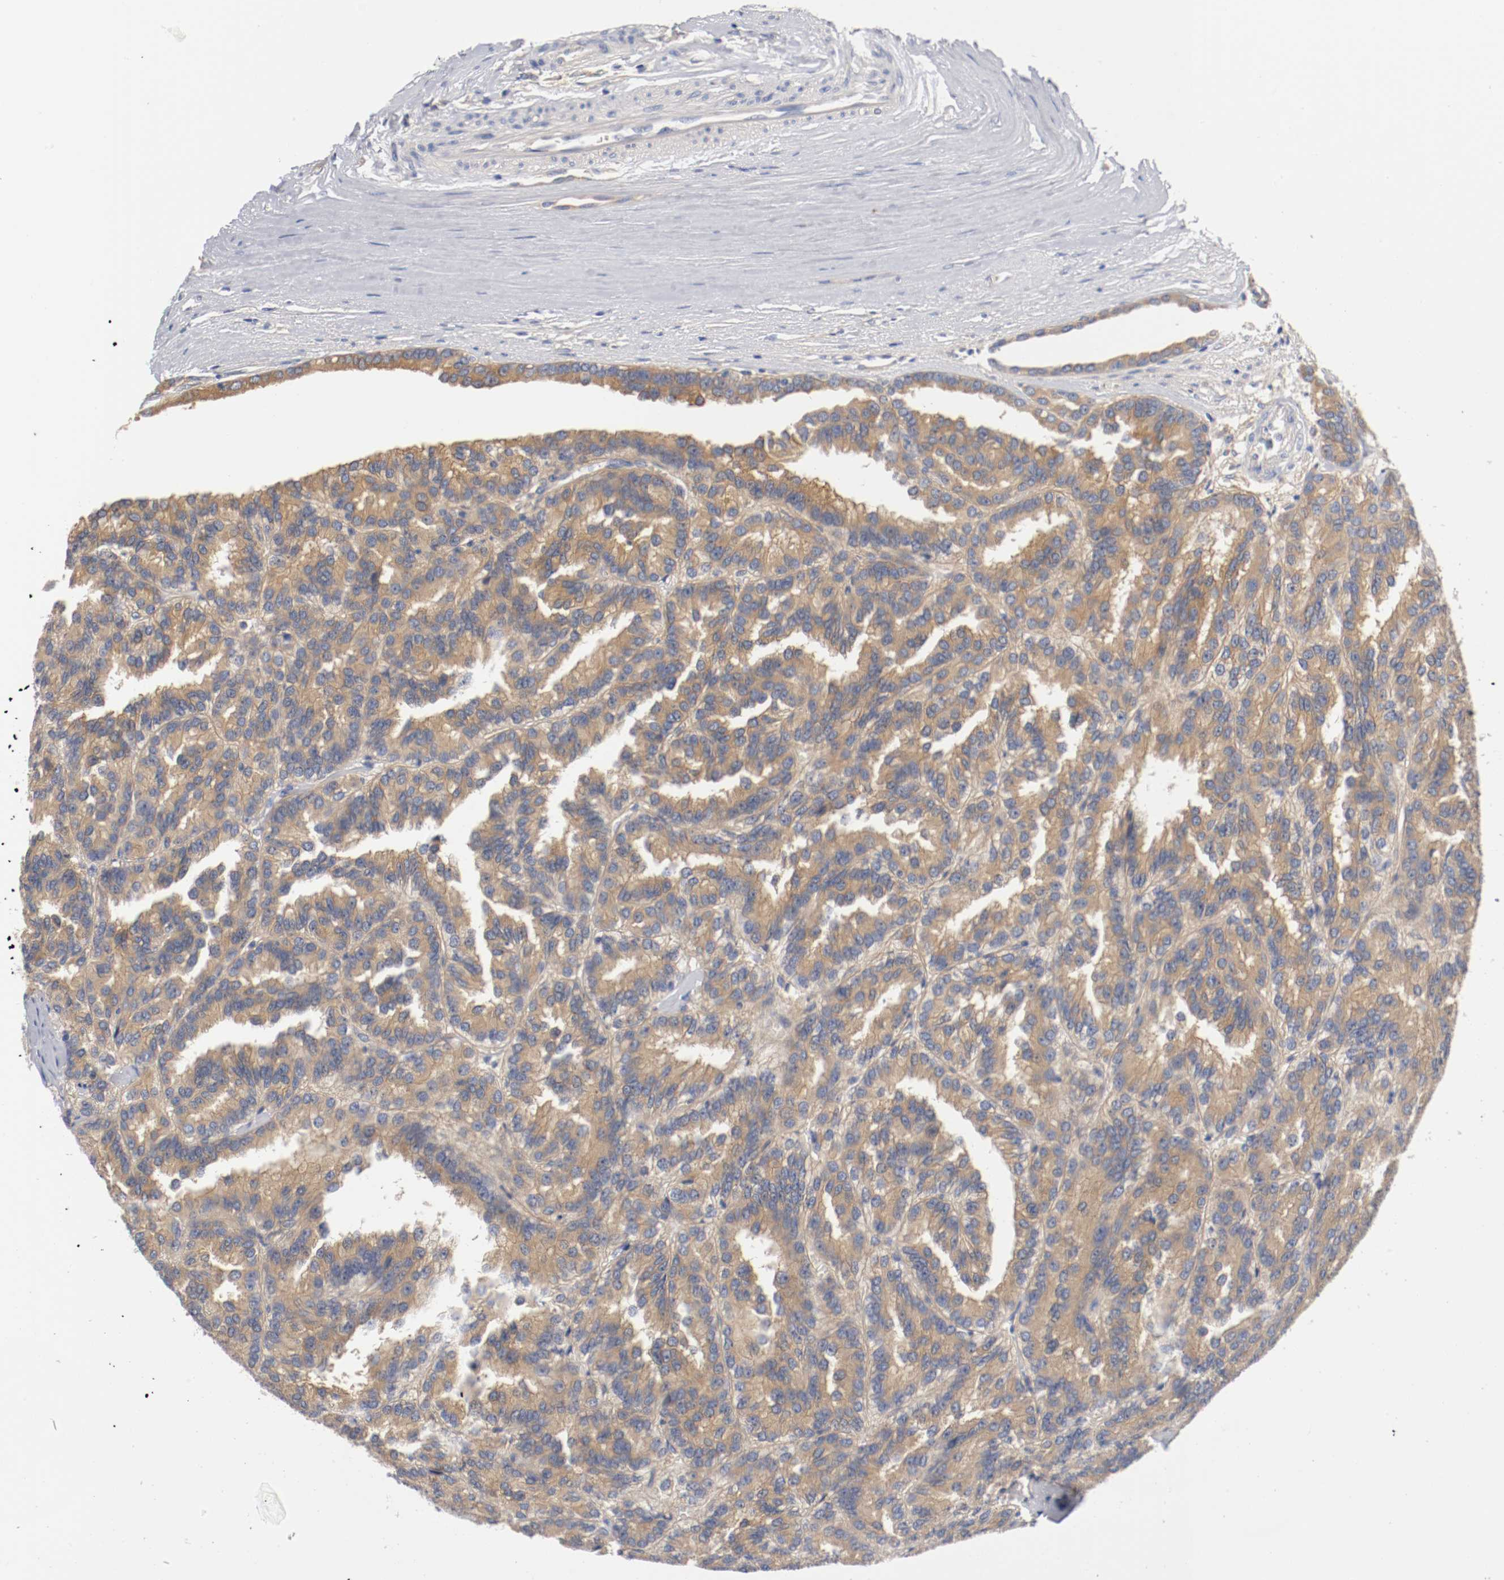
{"staining": {"intensity": "moderate", "quantity": ">75%", "location": "cytoplasmic/membranous"}, "tissue": "renal cancer", "cell_type": "Tumor cells", "image_type": "cancer", "snomed": [{"axis": "morphology", "description": "Adenocarcinoma, NOS"}, {"axis": "topography", "description": "Kidney"}], "caption": "Approximately >75% of tumor cells in human renal adenocarcinoma show moderate cytoplasmic/membranous protein staining as visualized by brown immunohistochemical staining.", "gene": "HGS", "patient": {"sex": "male", "age": 46}}